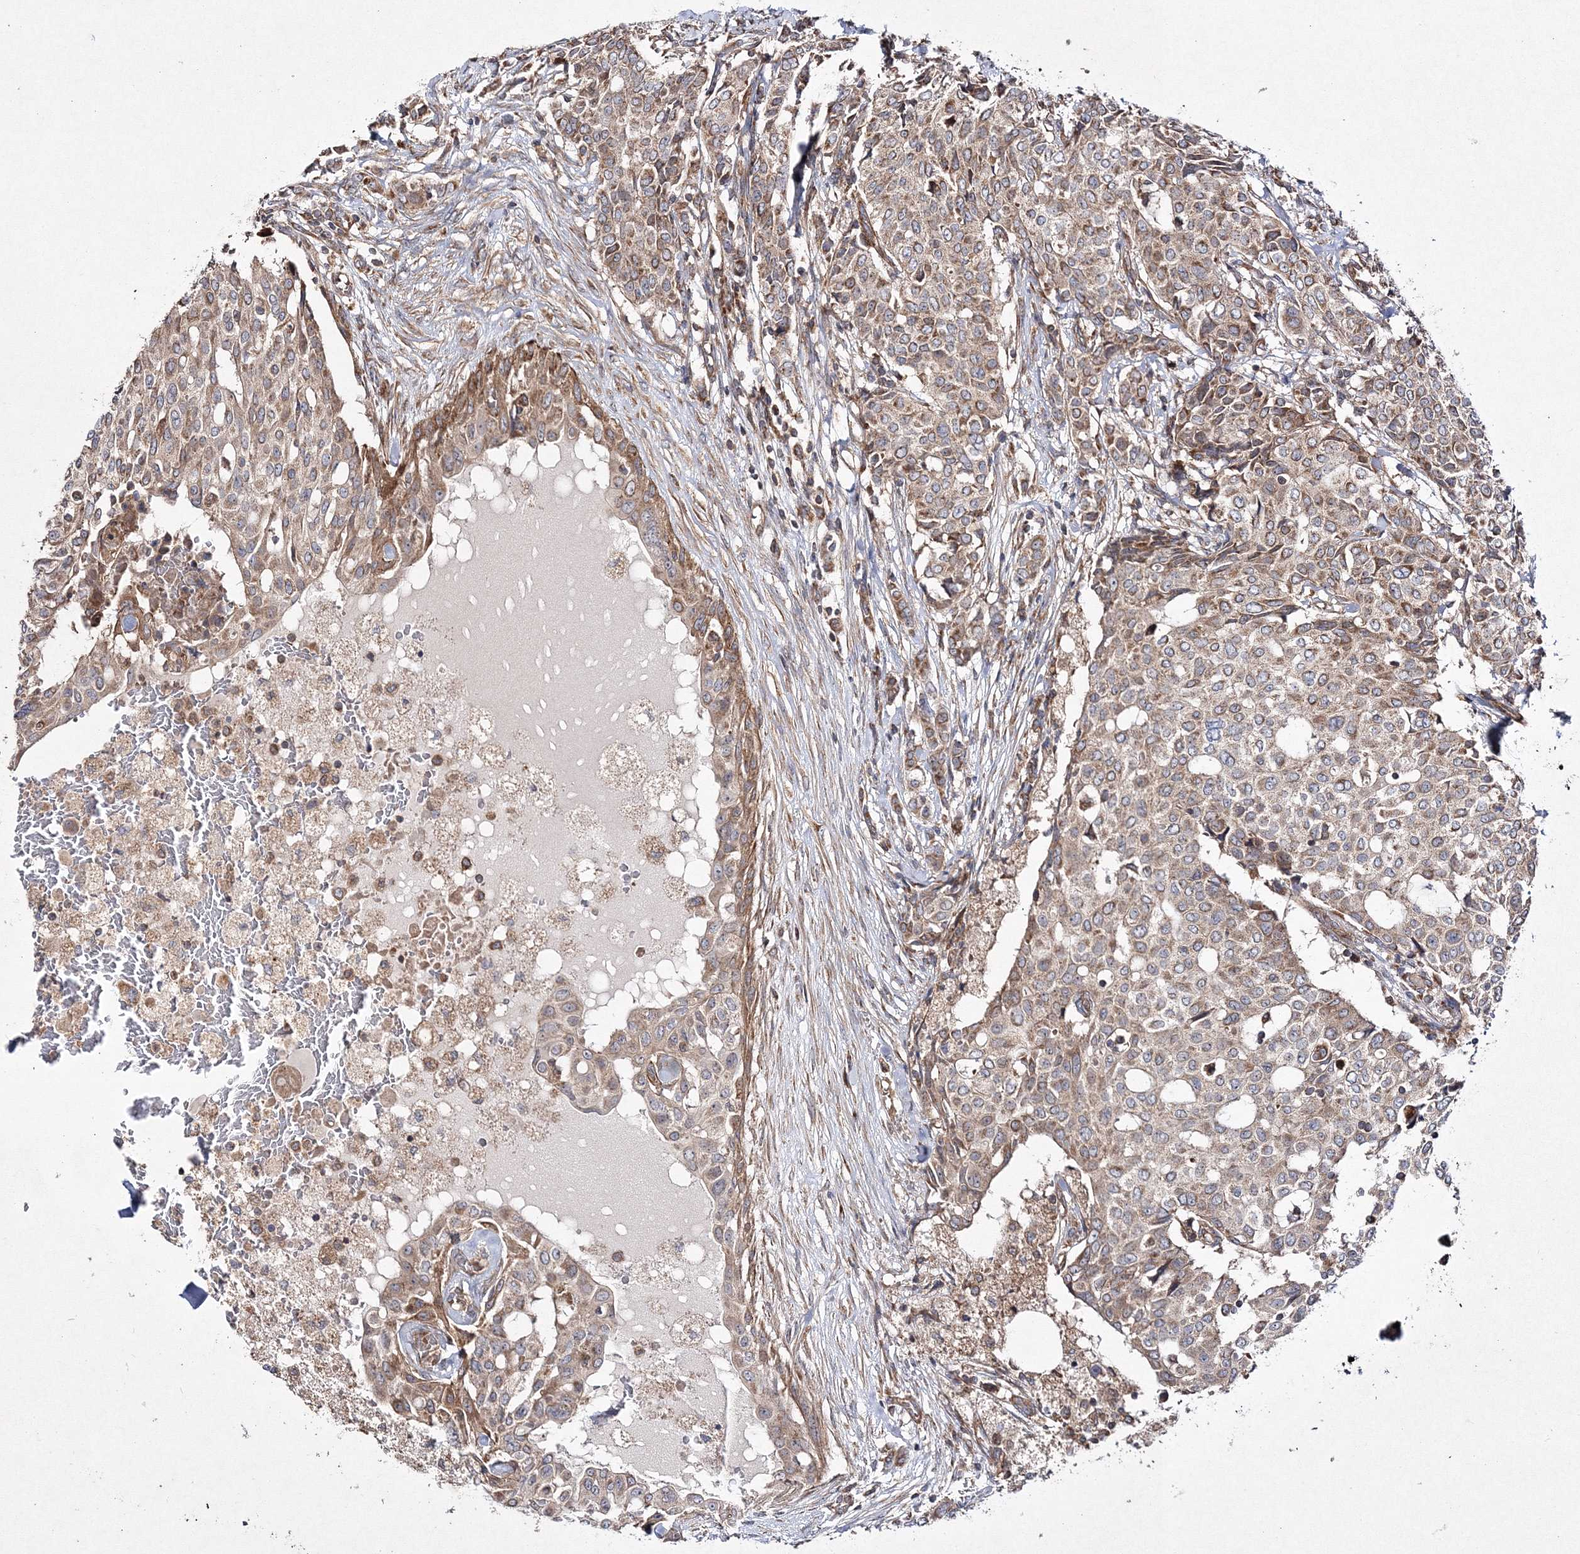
{"staining": {"intensity": "weak", "quantity": "<25%", "location": "cytoplasmic/membranous"}, "tissue": "breast cancer", "cell_type": "Tumor cells", "image_type": "cancer", "snomed": [{"axis": "morphology", "description": "Lobular carcinoma"}, {"axis": "topography", "description": "Breast"}], "caption": "Immunohistochemical staining of breast cancer demonstrates no significant expression in tumor cells.", "gene": "DNAJC13", "patient": {"sex": "female", "age": 51}}